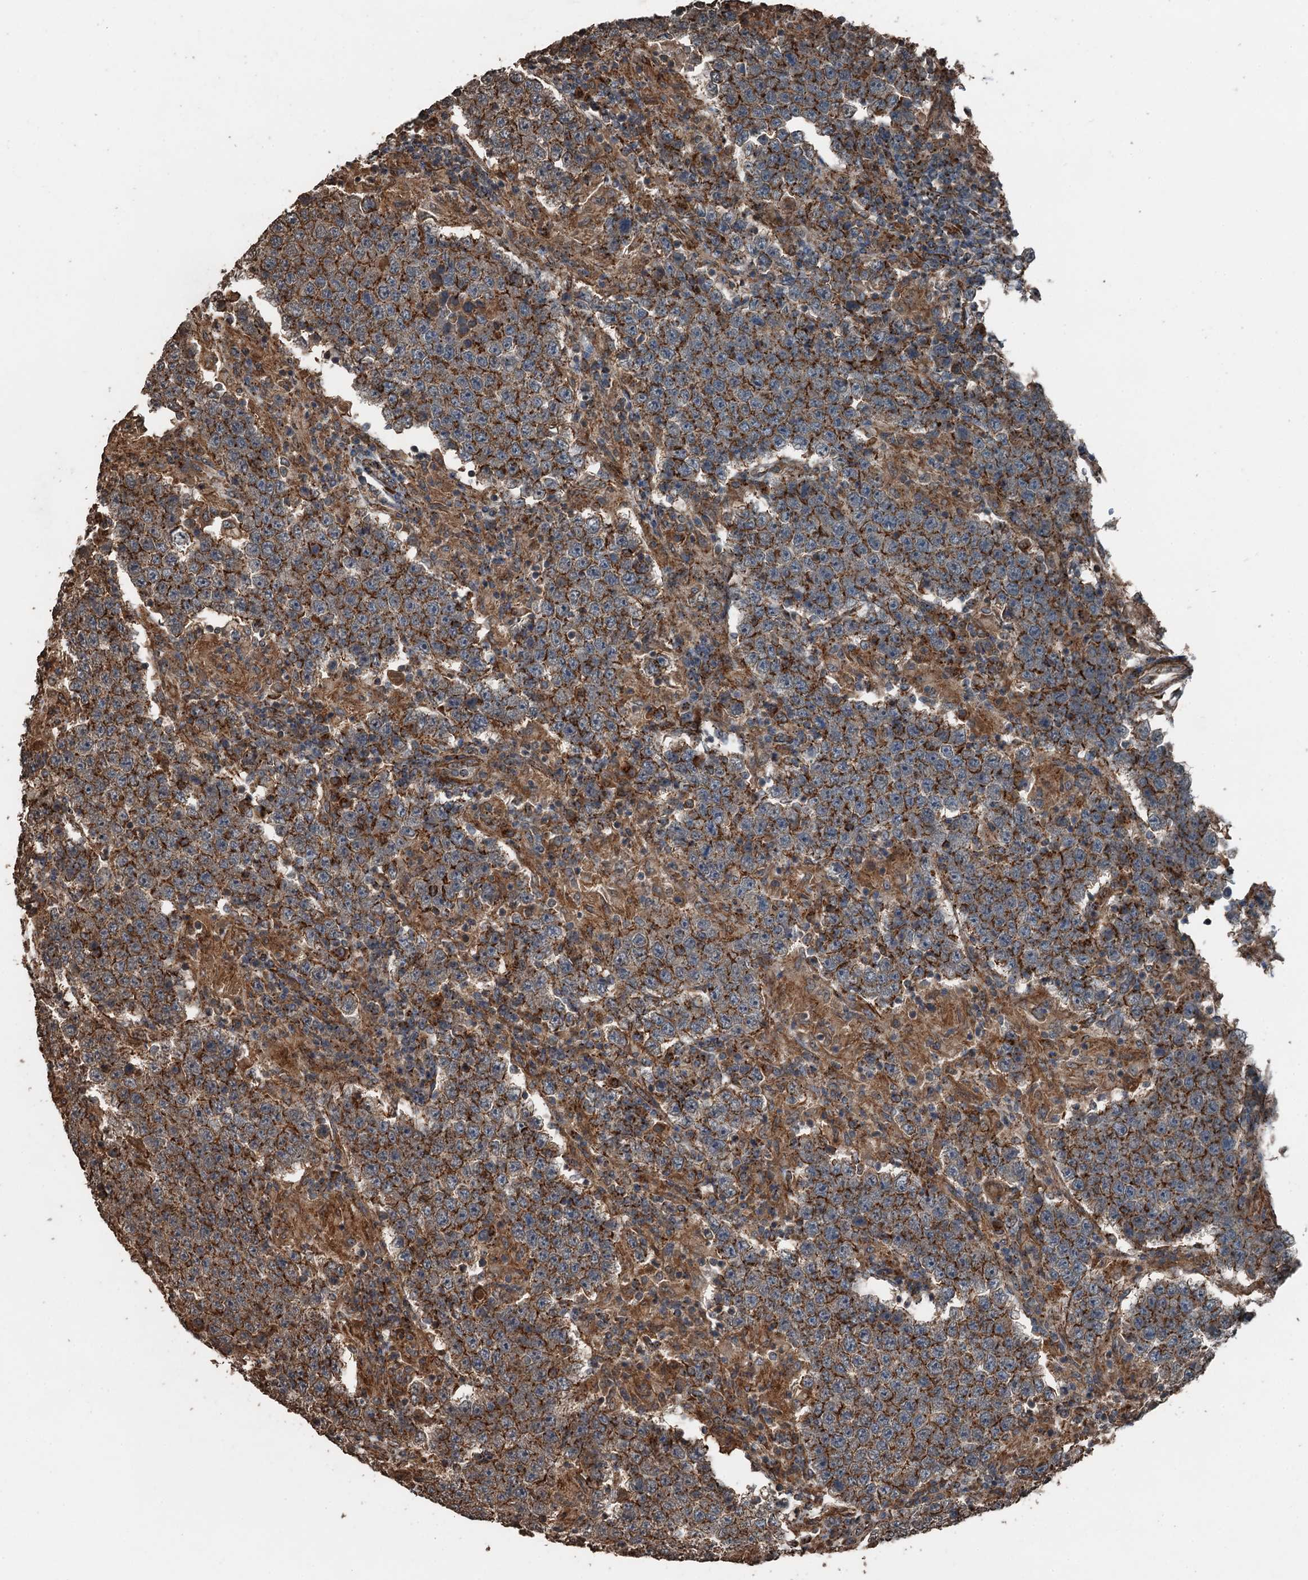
{"staining": {"intensity": "negative", "quantity": "none", "location": "none"}, "tissue": "testis cancer", "cell_type": "Tumor cells", "image_type": "cancer", "snomed": [{"axis": "morphology", "description": "Normal tissue, NOS"}, {"axis": "morphology", "description": "Urothelial carcinoma, High grade"}, {"axis": "morphology", "description": "Seminoma, NOS"}, {"axis": "morphology", "description": "Carcinoma, Embryonal, NOS"}, {"axis": "topography", "description": "Urinary bladder"}, {"axis": "topography", "description": "Testis"}], "caption": "Micrograph shows no protein positivity in tumor cells of testis cancer (embryonal carcinoma) tissue.", "gene": "TCTN1", "patient": {"sex": "male", "age": 41}}